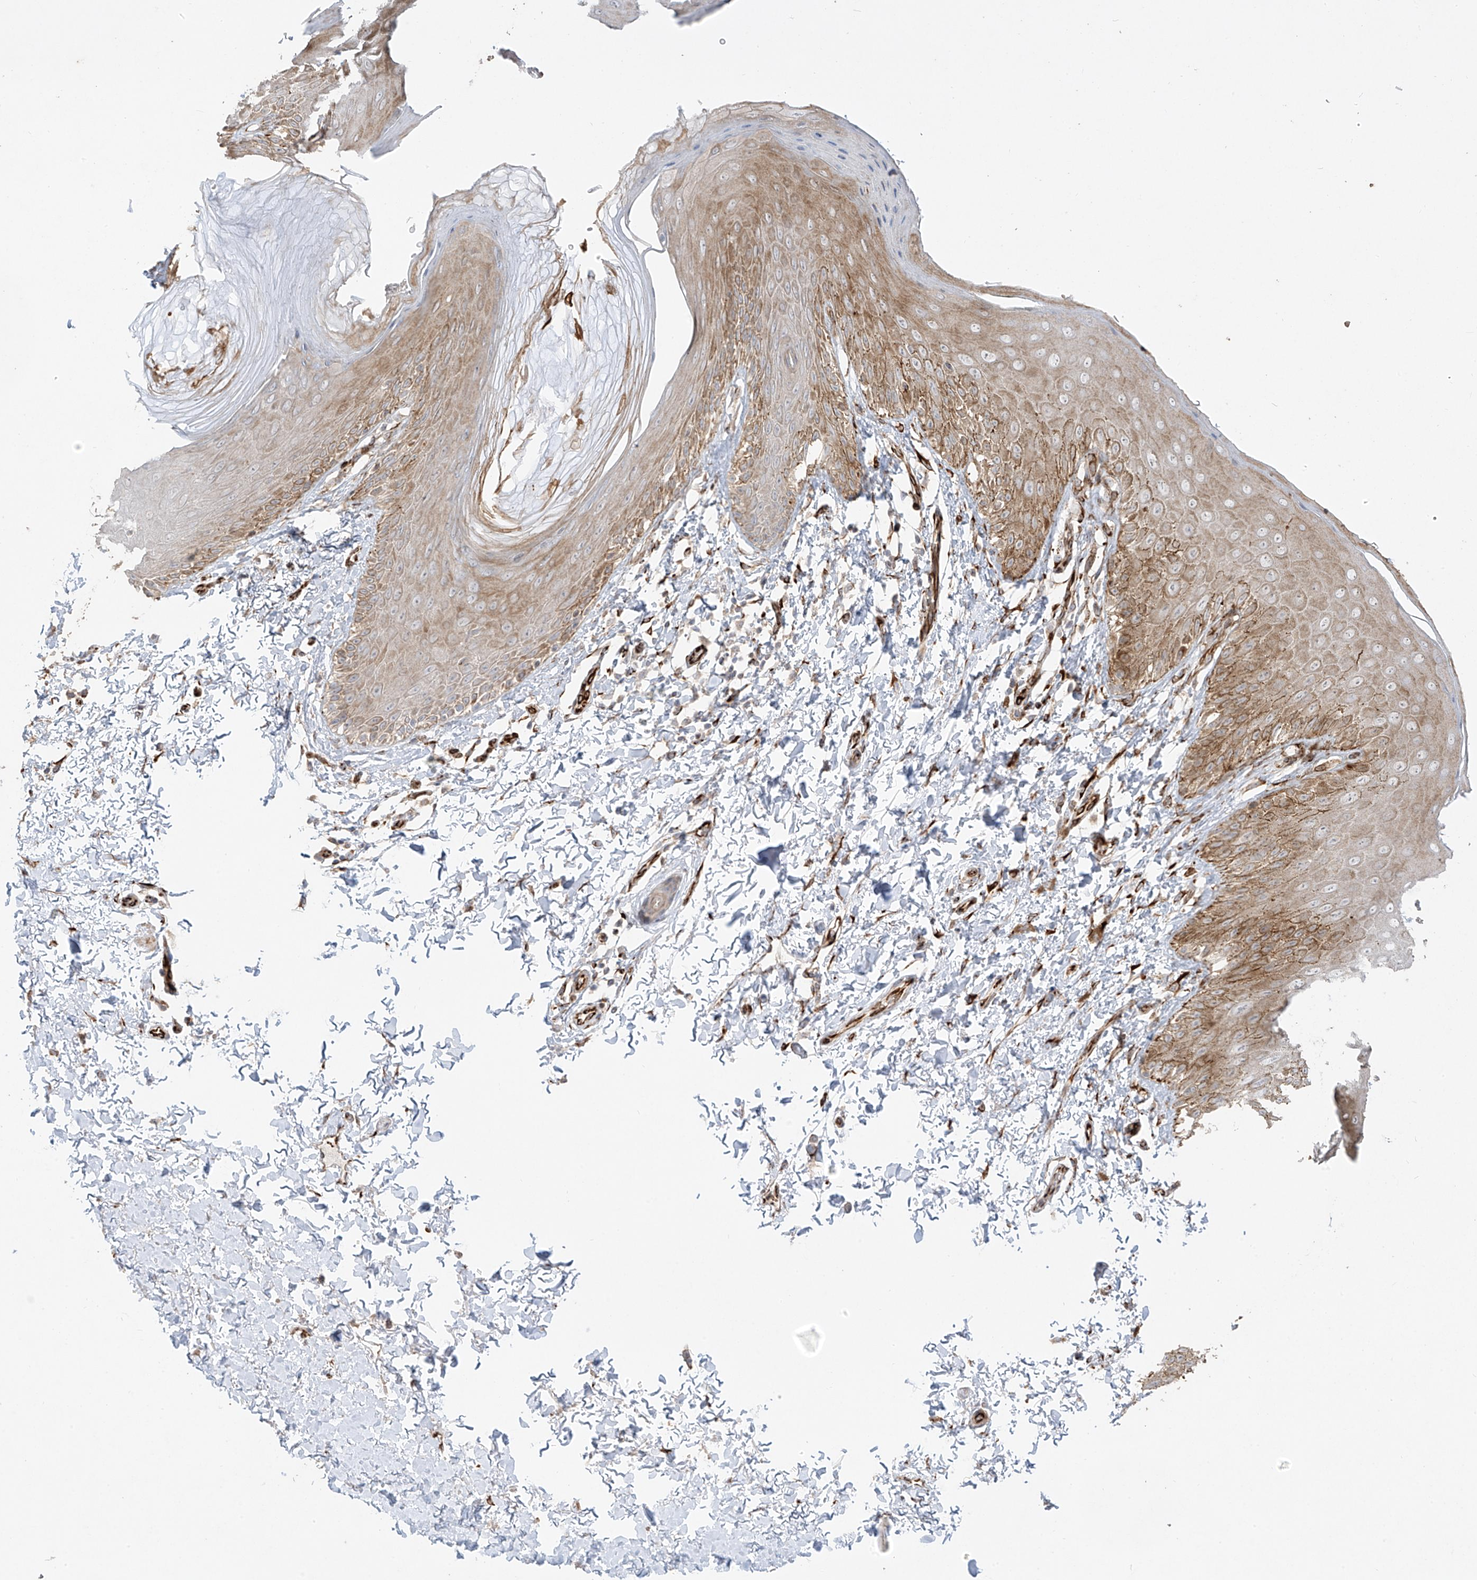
{"staining": {"intensity": "moderate", "quantity": ">75%", "location": "cytoplasmic/membranous"}, "tissue": "skin", "cell_type": "Epidermal cells", "image_type": "normal", "snomed": [{"axis": "morphology", "description": "Normal tissue, NOS"}, {"axis": "topography", "description": "Anal"}], "caption": "This image exhibits normal skin stained with immunohistochemistry to label a protein in brown. The cytoplasmic/membranous of epidermal cells show moderate positivity for the protein. Nuclei are counter-stained blue.", "gene": "DCDC2", "patient": {"sex": "male", "age": 44}}